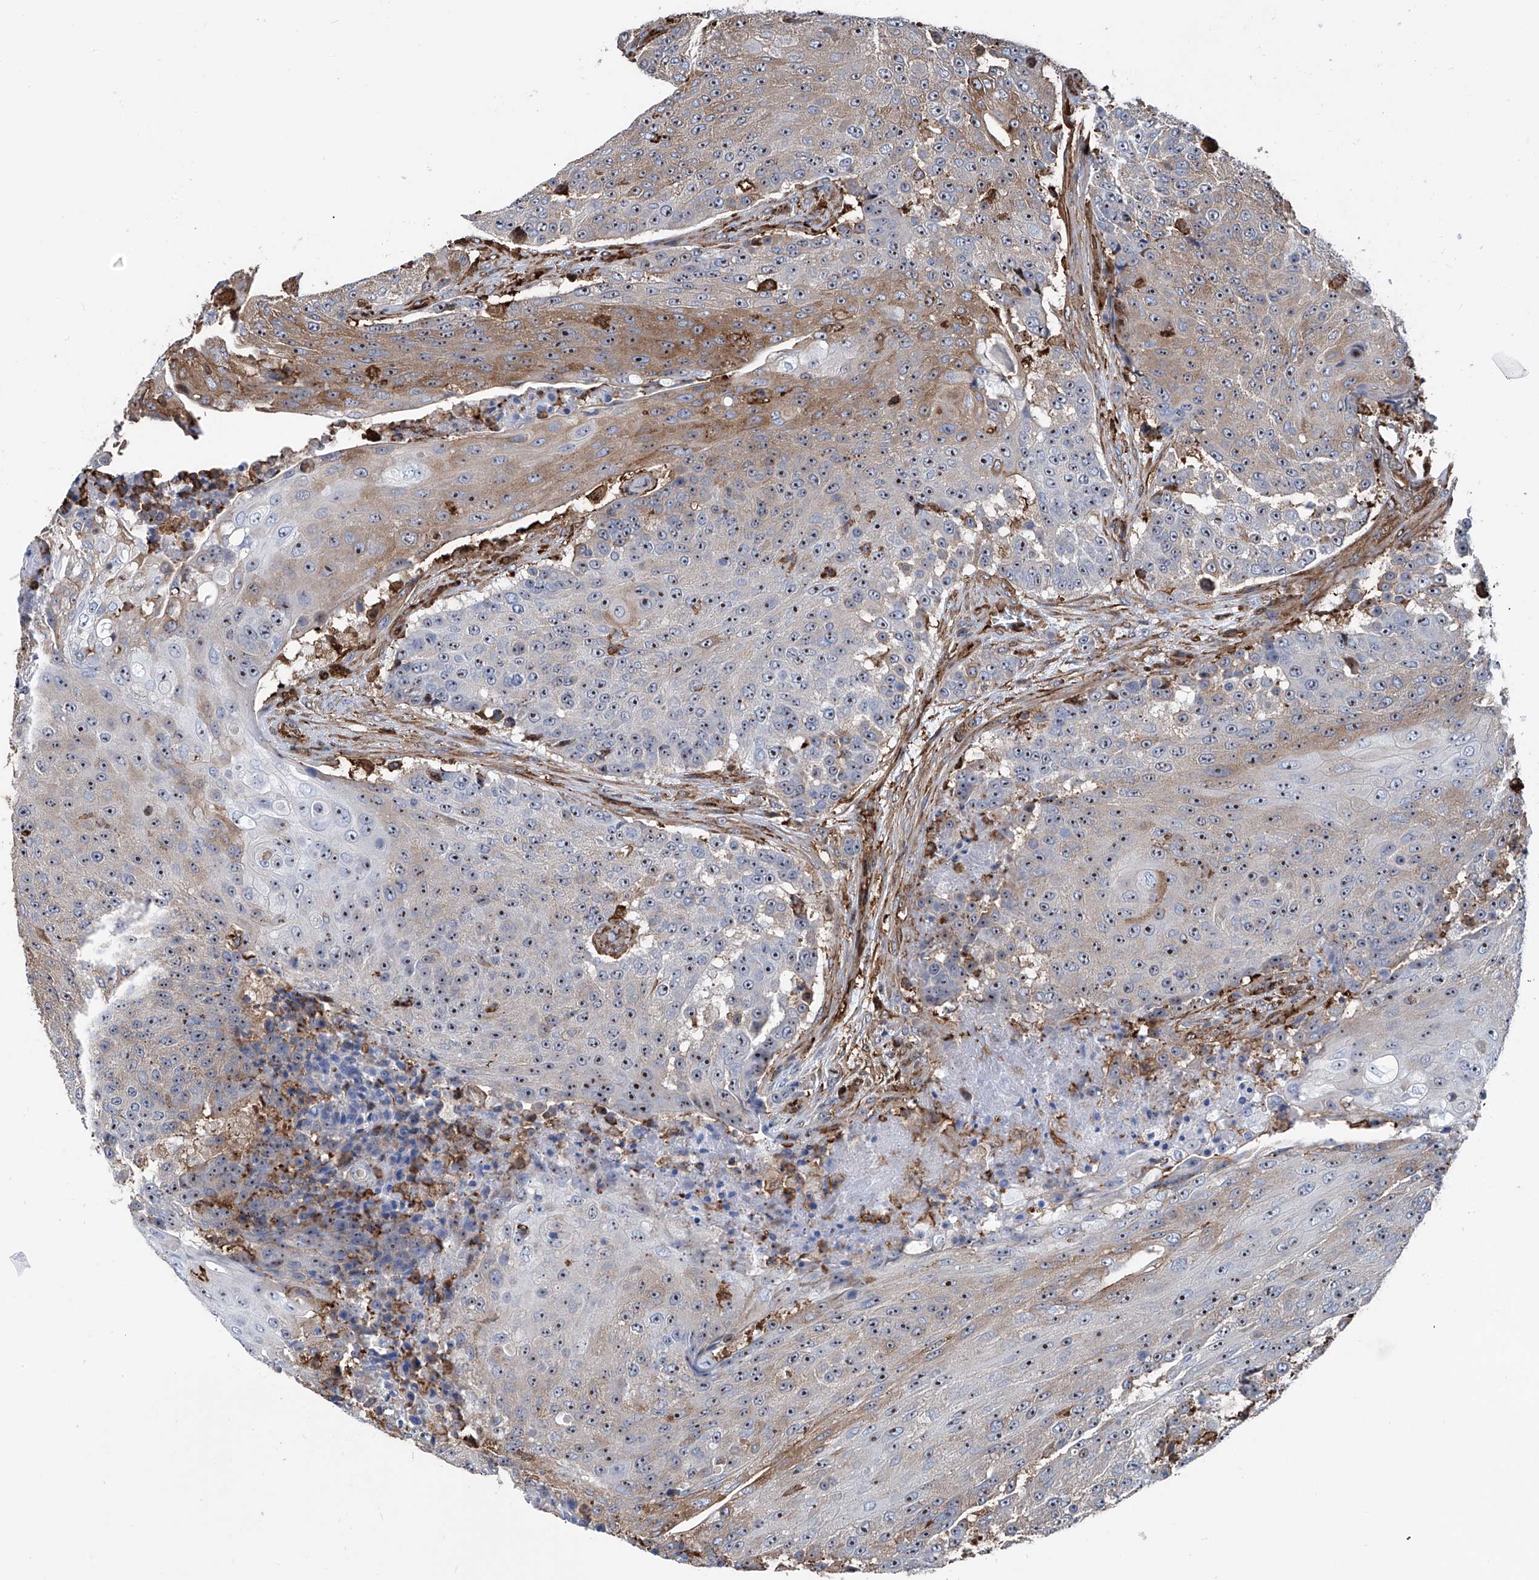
{"staining": {"intensity": "moderate", "quantity": ">75%", "location": "cytoplasmic/membranous,nuclear"}, "tissue": "urothelial cancer", "cell_type": "Tumor cells", "image_type": "cancer", "snomed": [{"axis": "morphology", "description": "Urothelial carcinoma, High grade"}, {"axis": "topography", "description": "Urinary bladder"}], "caption": "Tumor cells show moderate cytoplasmic/membranous and nuclear positivity in about >75% of cells in urothelial cancer.", "gene": "ZNF484", "patient": {"sex": "female", "age": 63}}